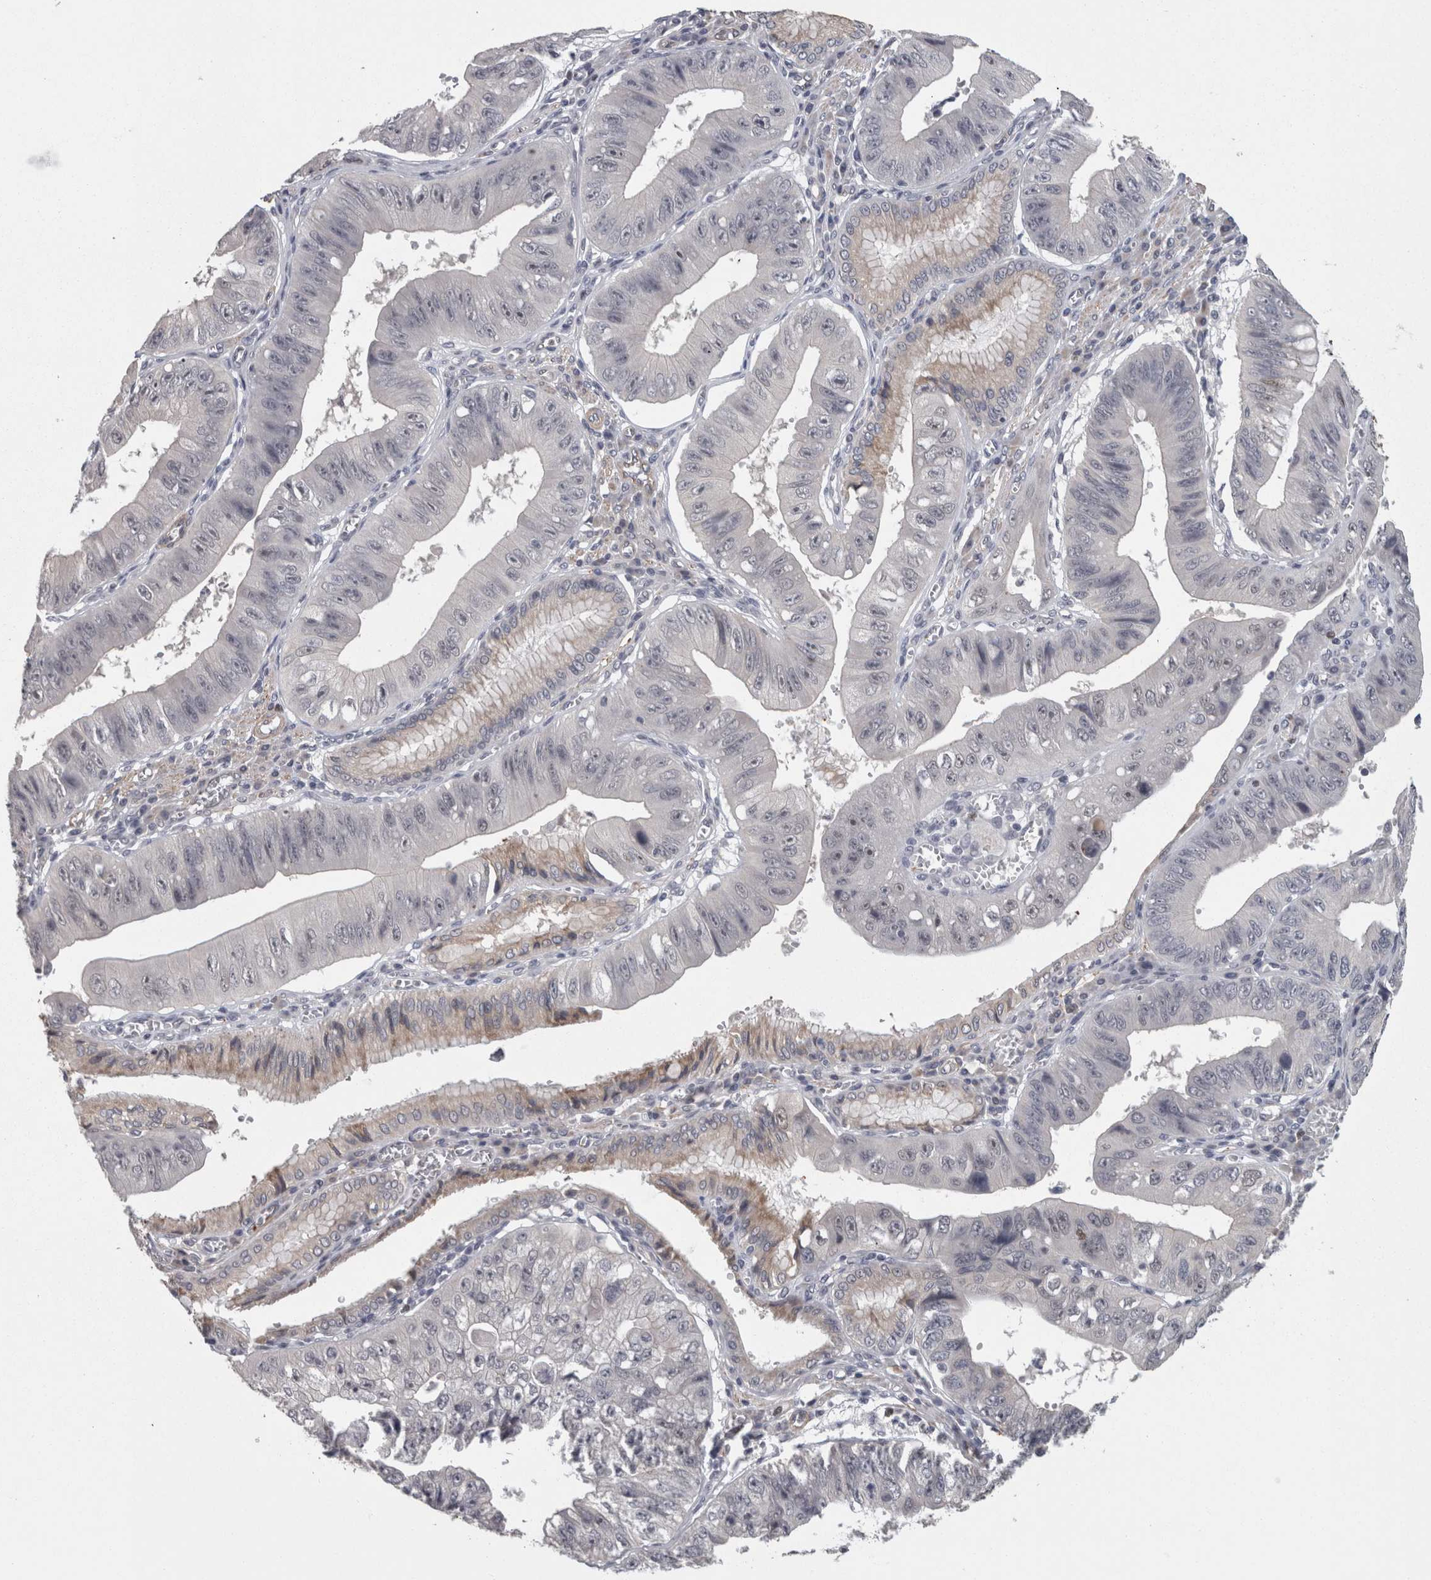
{"staining": {"intensity": "negative", "quantity": "none", "location": "none"}, "tissue": "stomach cancer", "cell_type": "Tumor cells", "image_type": "cancer", "snomed": [{"axis": "morphology", "description": "Adenocarcinoma, NOS"}, {"axis": "topography", "description": "Stomach"}], "caption": "A photomicrograph of human adenocarcinoma (stomach) is negative for staining in tumor cells. Brightfield microscopy of IHC stained with DAB (3,3'-diaminobenzidine) (brown) and hematoxylin (blue), captured at high magnification.", "gene": "RMDN1", "patient": {"sex": "male", "age": 59}}